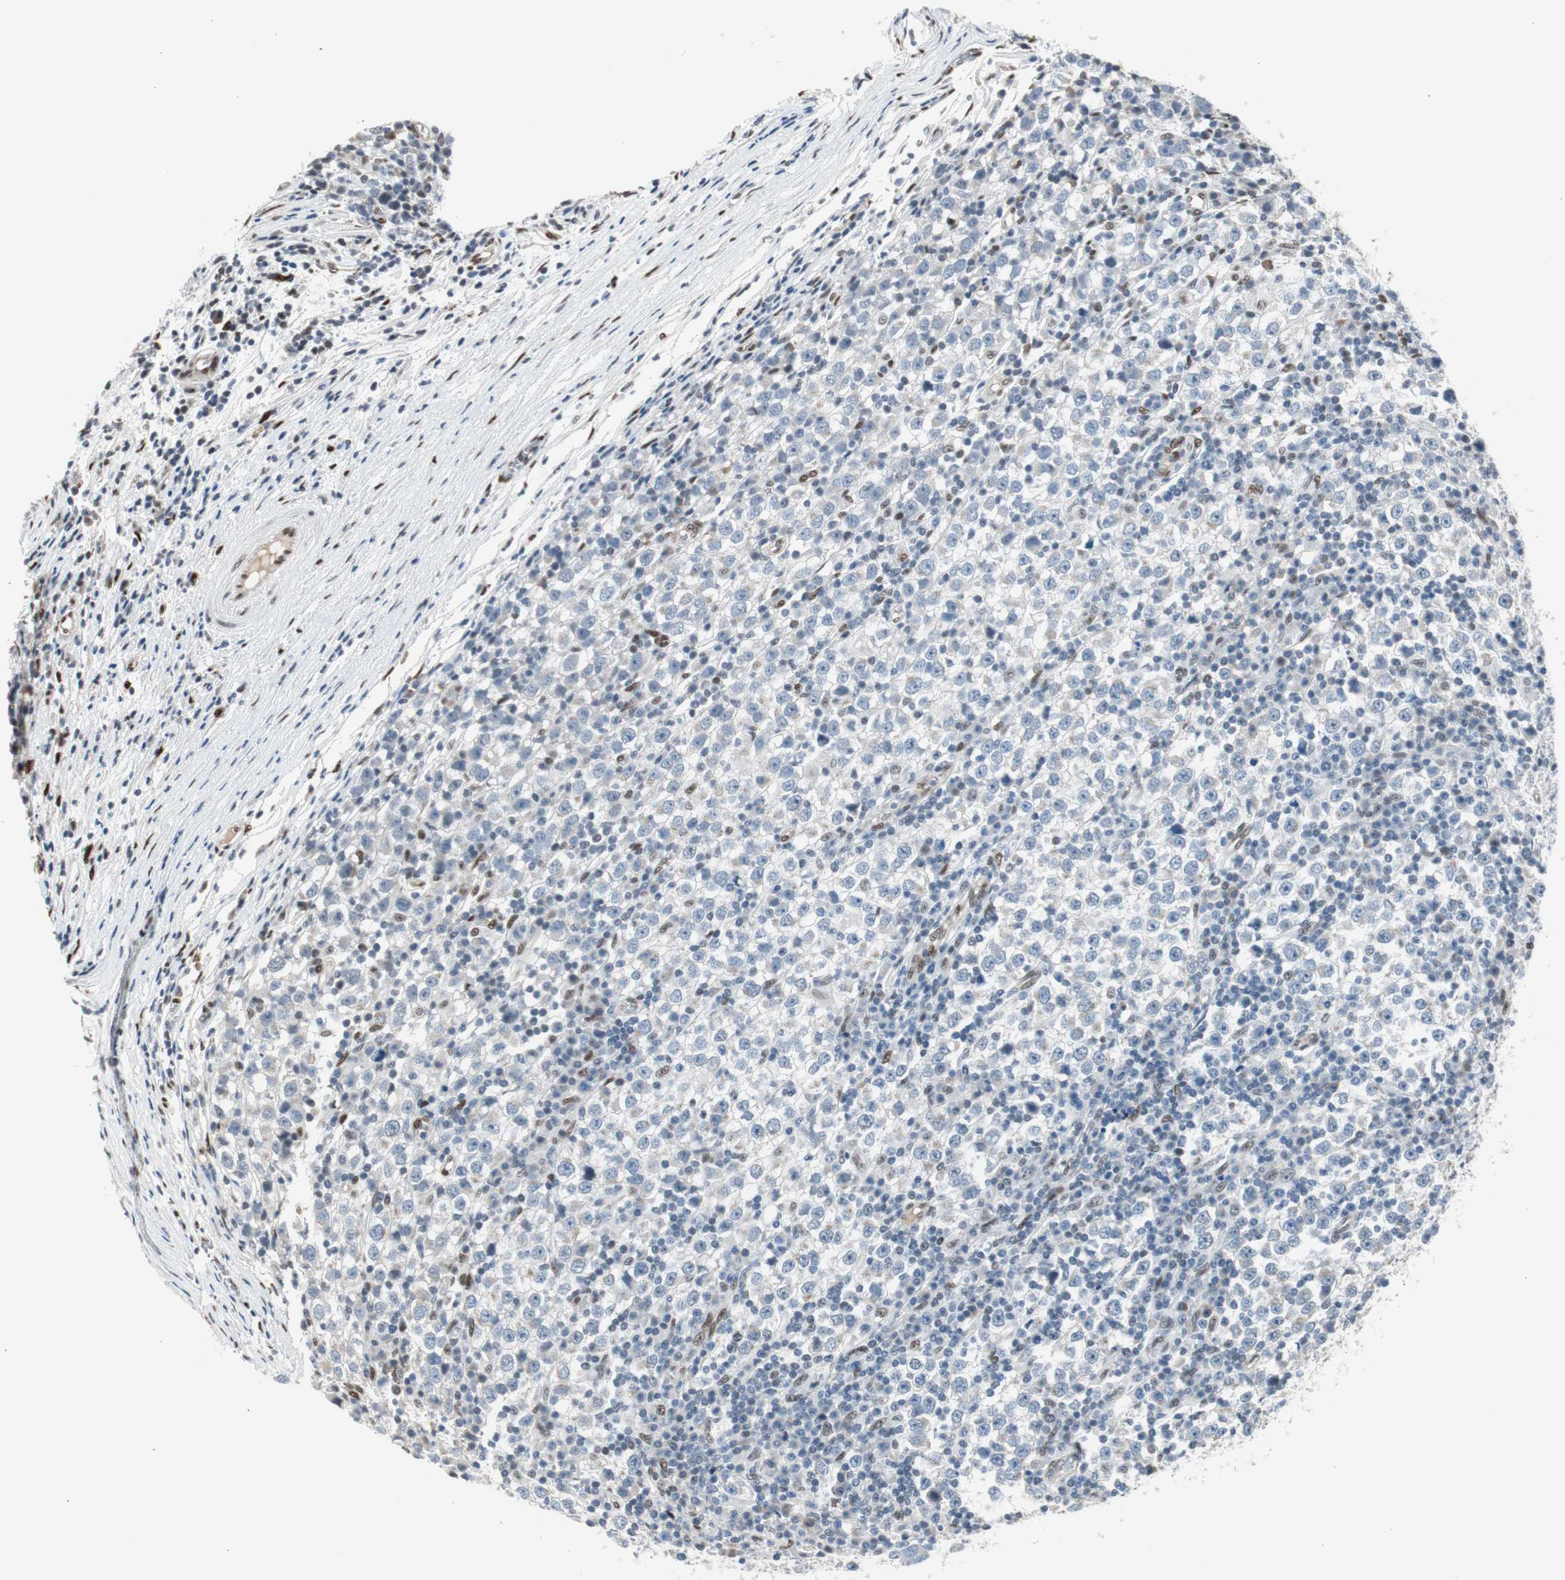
{"staining": {"intensity": "negative", "quantity": "none", "location": "none"}, "tissue": "testis cancer", "cell_type": "Tumor cells", "image_type": "cancer", "snomed": [{"axis": "morphology", "description": "Seminoma, NOS"}, {"axis": "topography", "description": "Testis"}], "caption": "This is an immunohistochemistry (IHC) histopathology image of human testis seminoma. There is no expression in tumor cells.", "gene": "PML", "patient": {"sex": "male", "age": 65}}